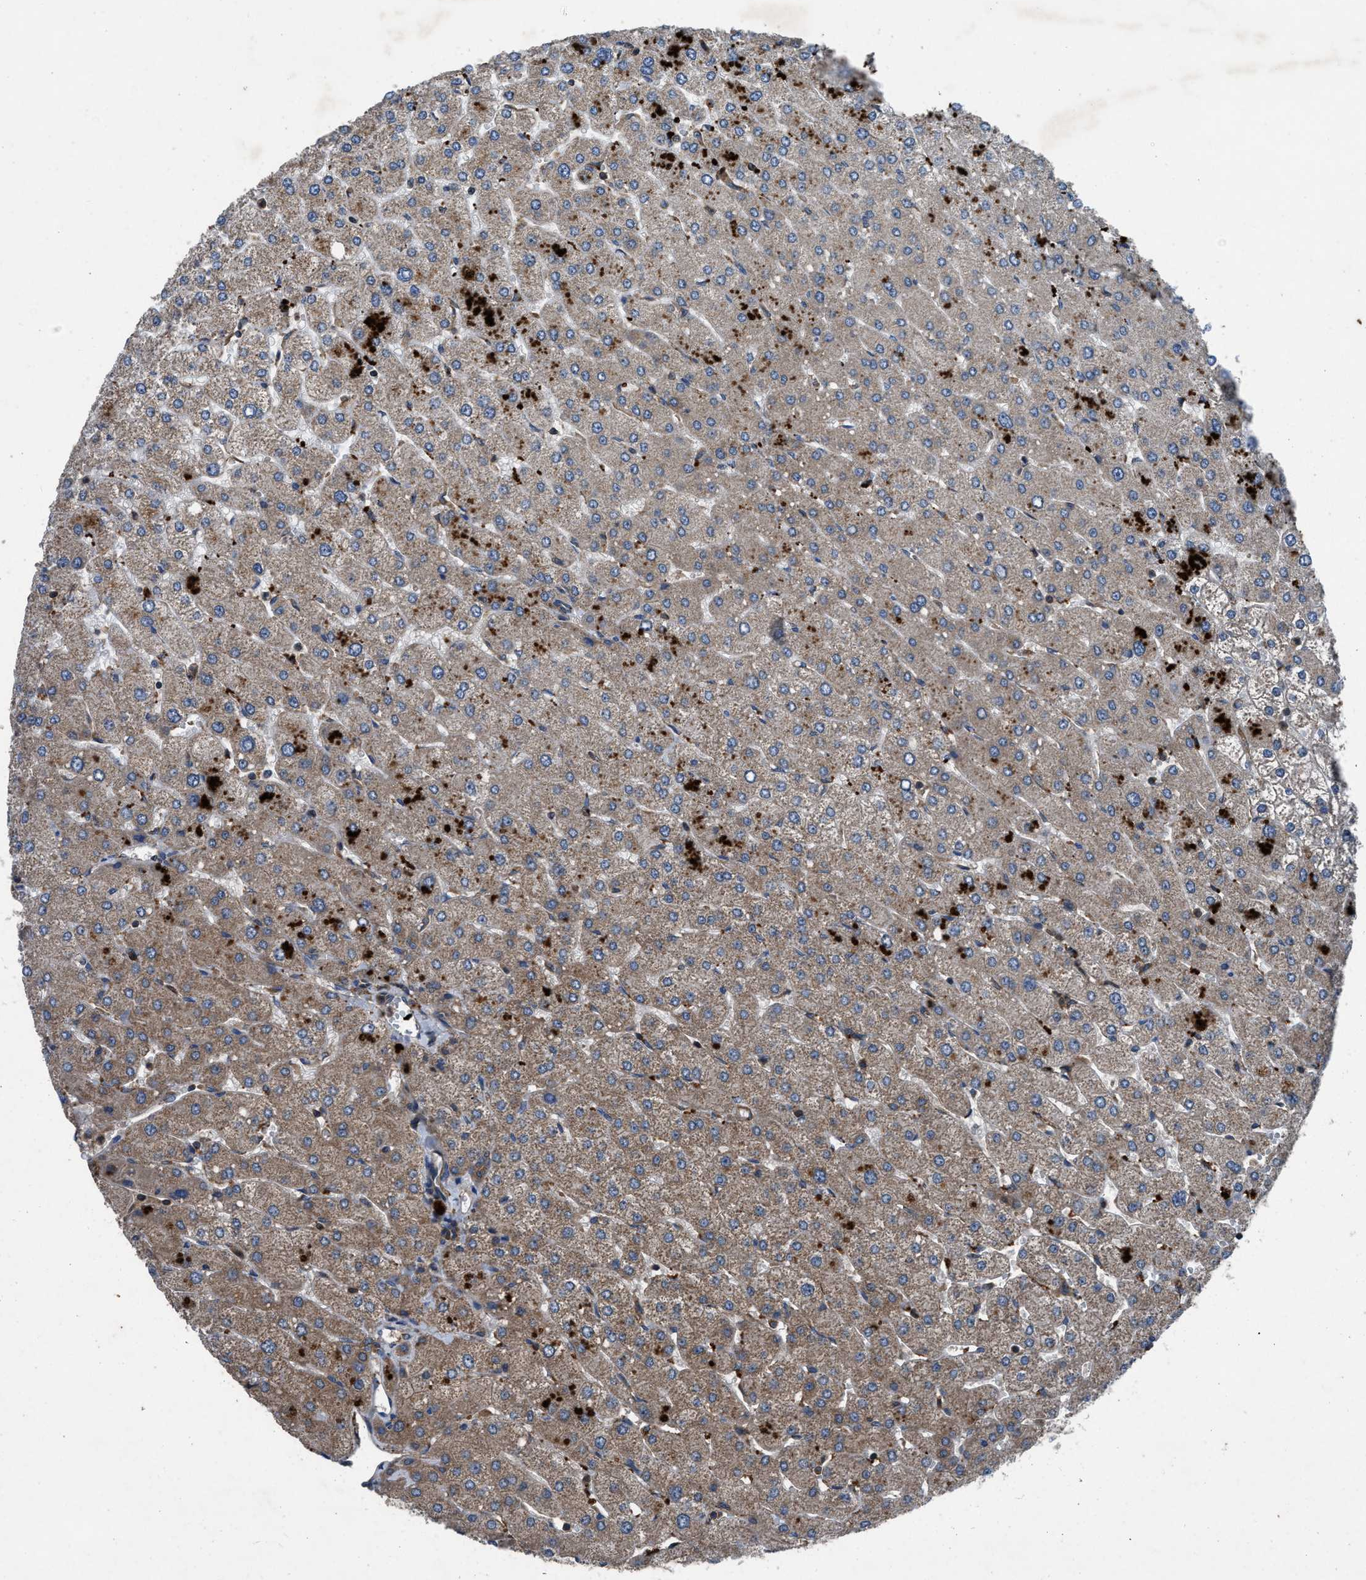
{"staining": {"intensity": "moderate", "quantity": ">75%", "location": "cytoplasmic/membranous"}, "tissue": "liver", "cell_type": "Cholangiocytes", "image_type": "normal", "snomed": [{"axis": "morphology", "description": "Normal tissue, NOS"}, {"axis": "topography", "description": "Liver"}], "caption": "Immunohistochemical staining of unremarkable human liver displays medium levels of moderate cytoplasmic/membranous staining in approximately >75% of cholangiocytes. (Stains: DAB in brown, nuclei in blue, Microscopy: brightfield microscopy at high magnification).", "gene": "USP25", "patient": {"sex": "male", "age": 55}}